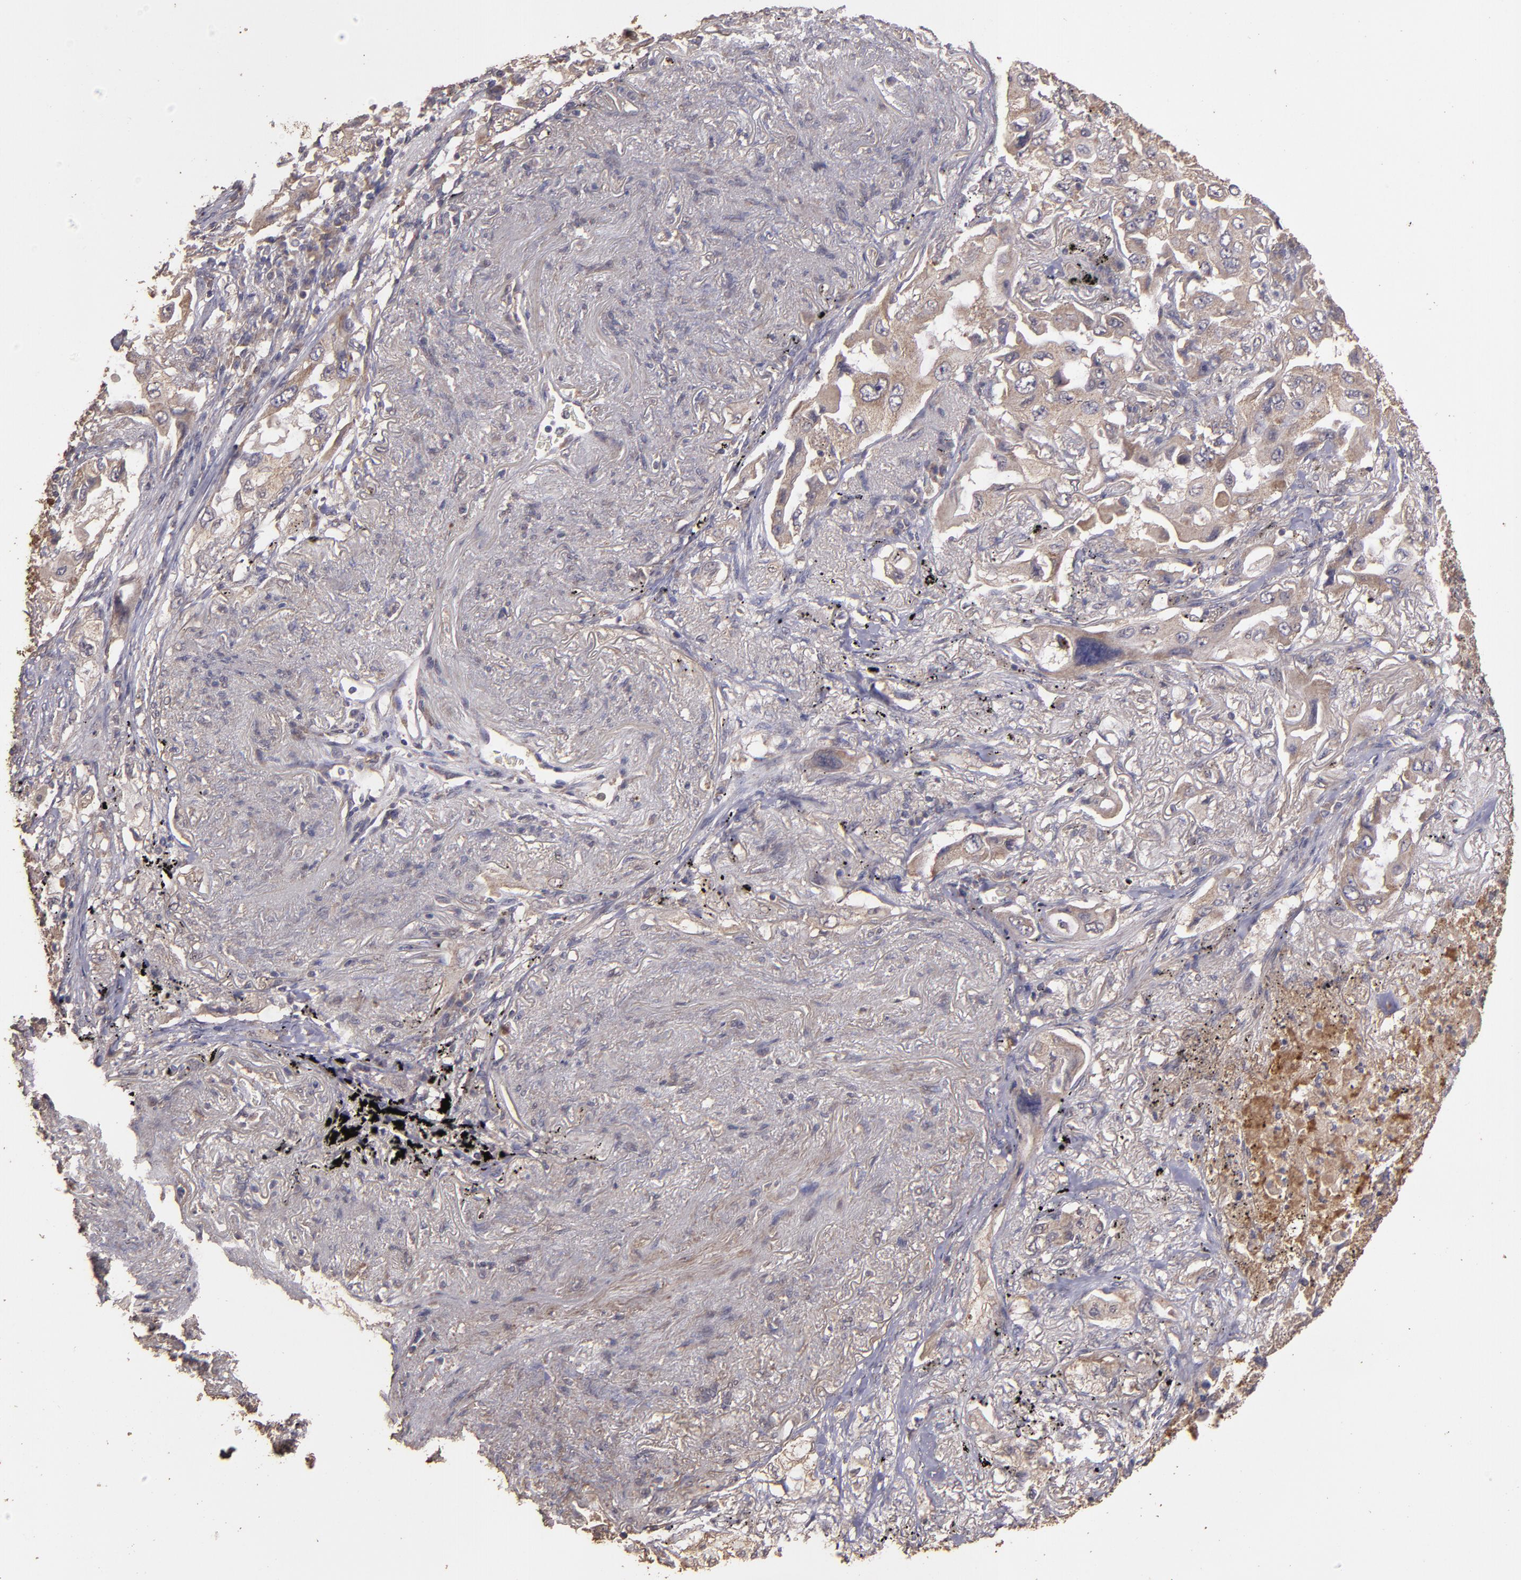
{"staining": {"intensity": "weak", "quantity": ">75%", "location": "cytoplasmic/membranous"}, "tissue": "lung cancer", "cell_type": "Tumor cells", "image_type": "cancer", "snomed": [{"axis": "morphology", "description": "Adenocarcinoma, NOS"}, {"axis": "topography", "description": "Lung"}], "caption": "Tumor cells display weak cytoplasmic/membranous positivity in approximately >75% of cells in adenocarcinoma (lung). (Brightfield microscopy of DAB IHC at high magnification).", "gene": "HECTD1", "patient": {"sex": "female", "age": 65}}